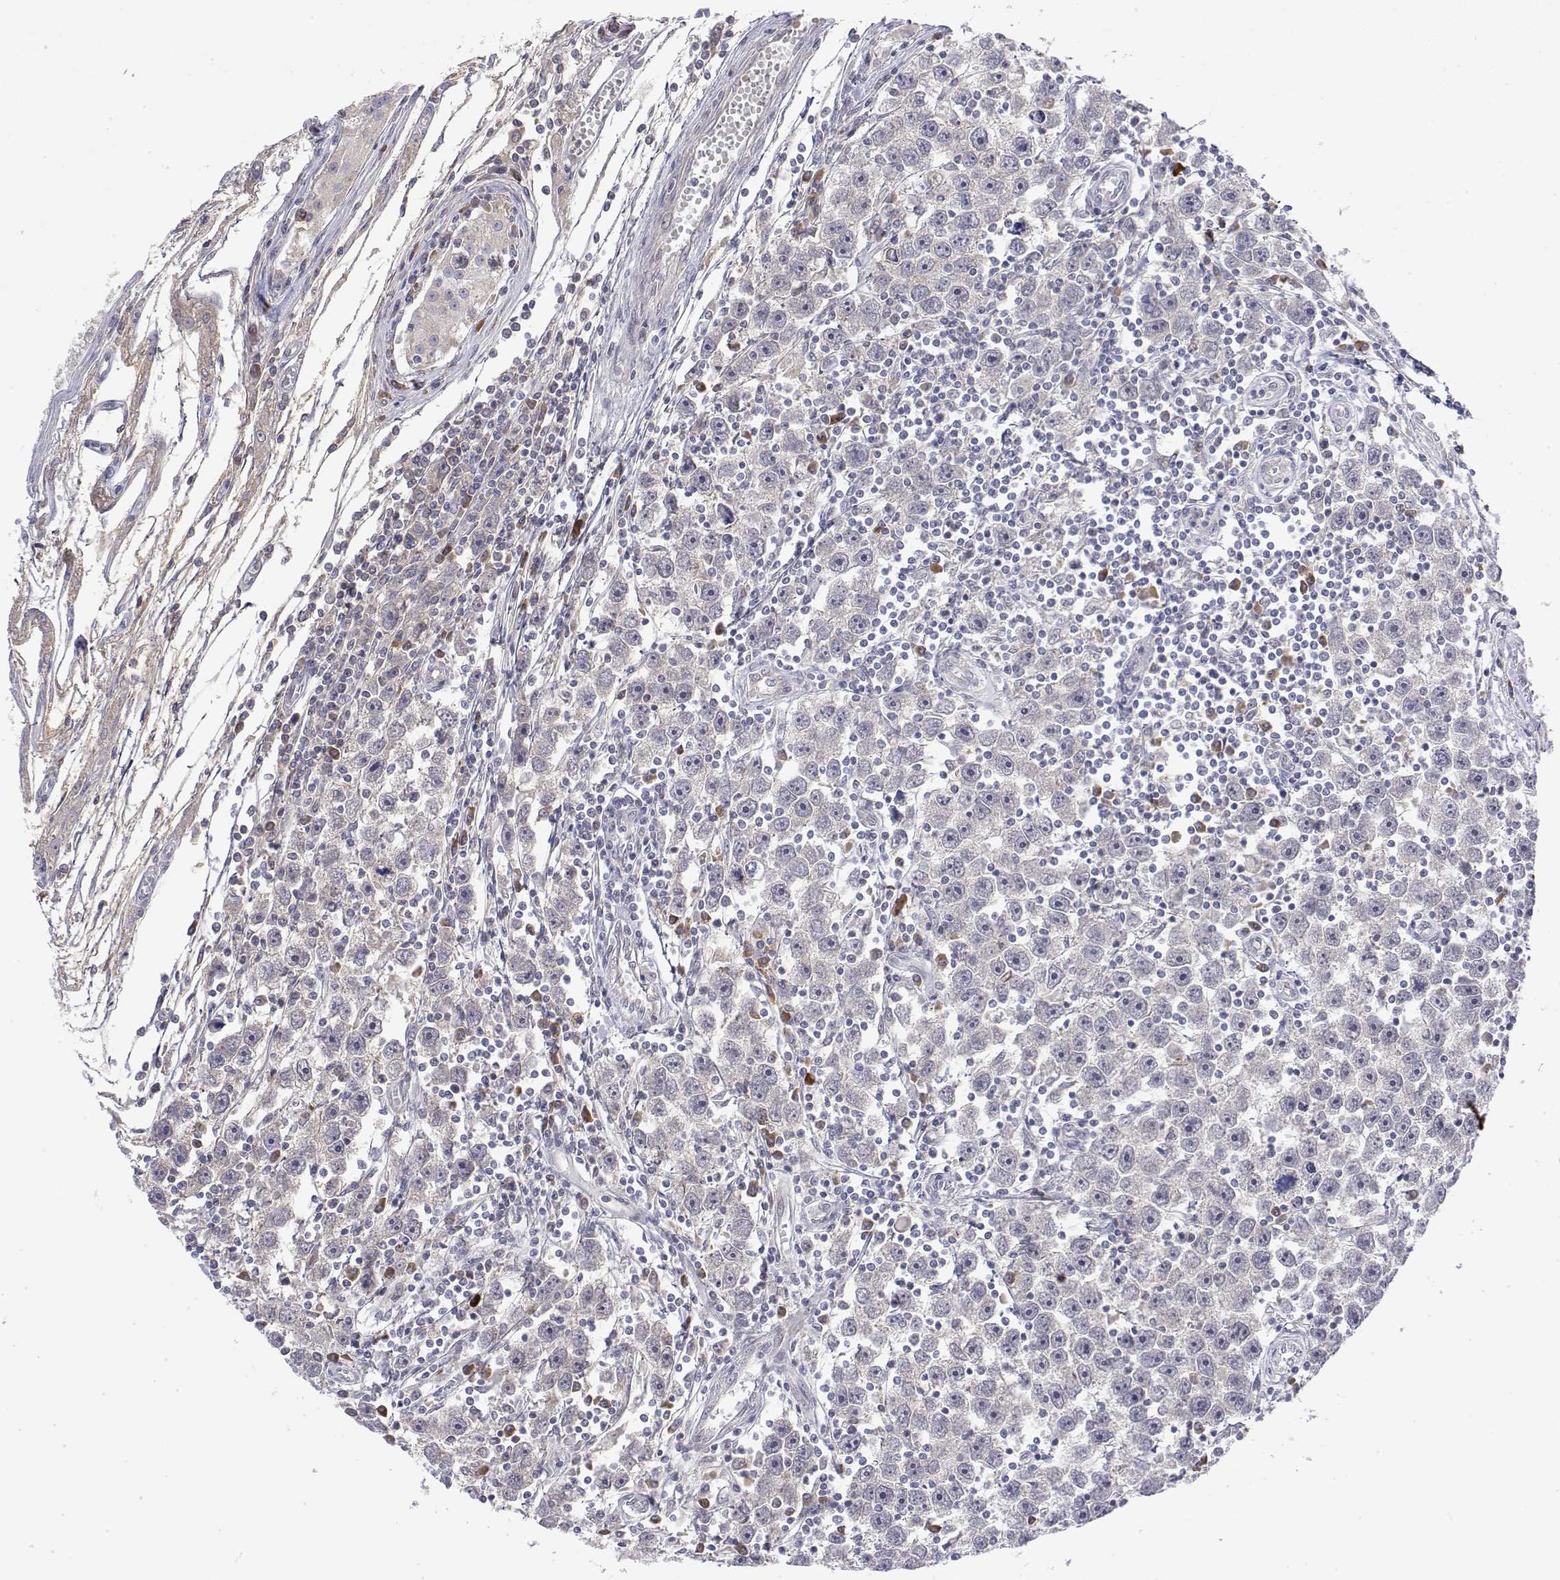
{"staining": {"intensity": "negative", "quantity": "none", "location": "none"}, "tissue": "testis cancer", "cell_type": "Tumor cells", "image_type": "cancer", "snomed": [{"axis": "morphology", "description": "Seminoma, NOS"}, {"axis": "topography", "description": "Testis"}], "caption": "An immunohistochemistry photomicrograph of testis cancer (seminoma) is shown. There is no staining in tumor cells of testis cancer (seminoma). (Brightfield microscopy of DAB (3,3'-diaminobenzidine) IHC at high magnification).", "gene": "IGFBP4", "patient": {"sex": "male", "age": 30}}